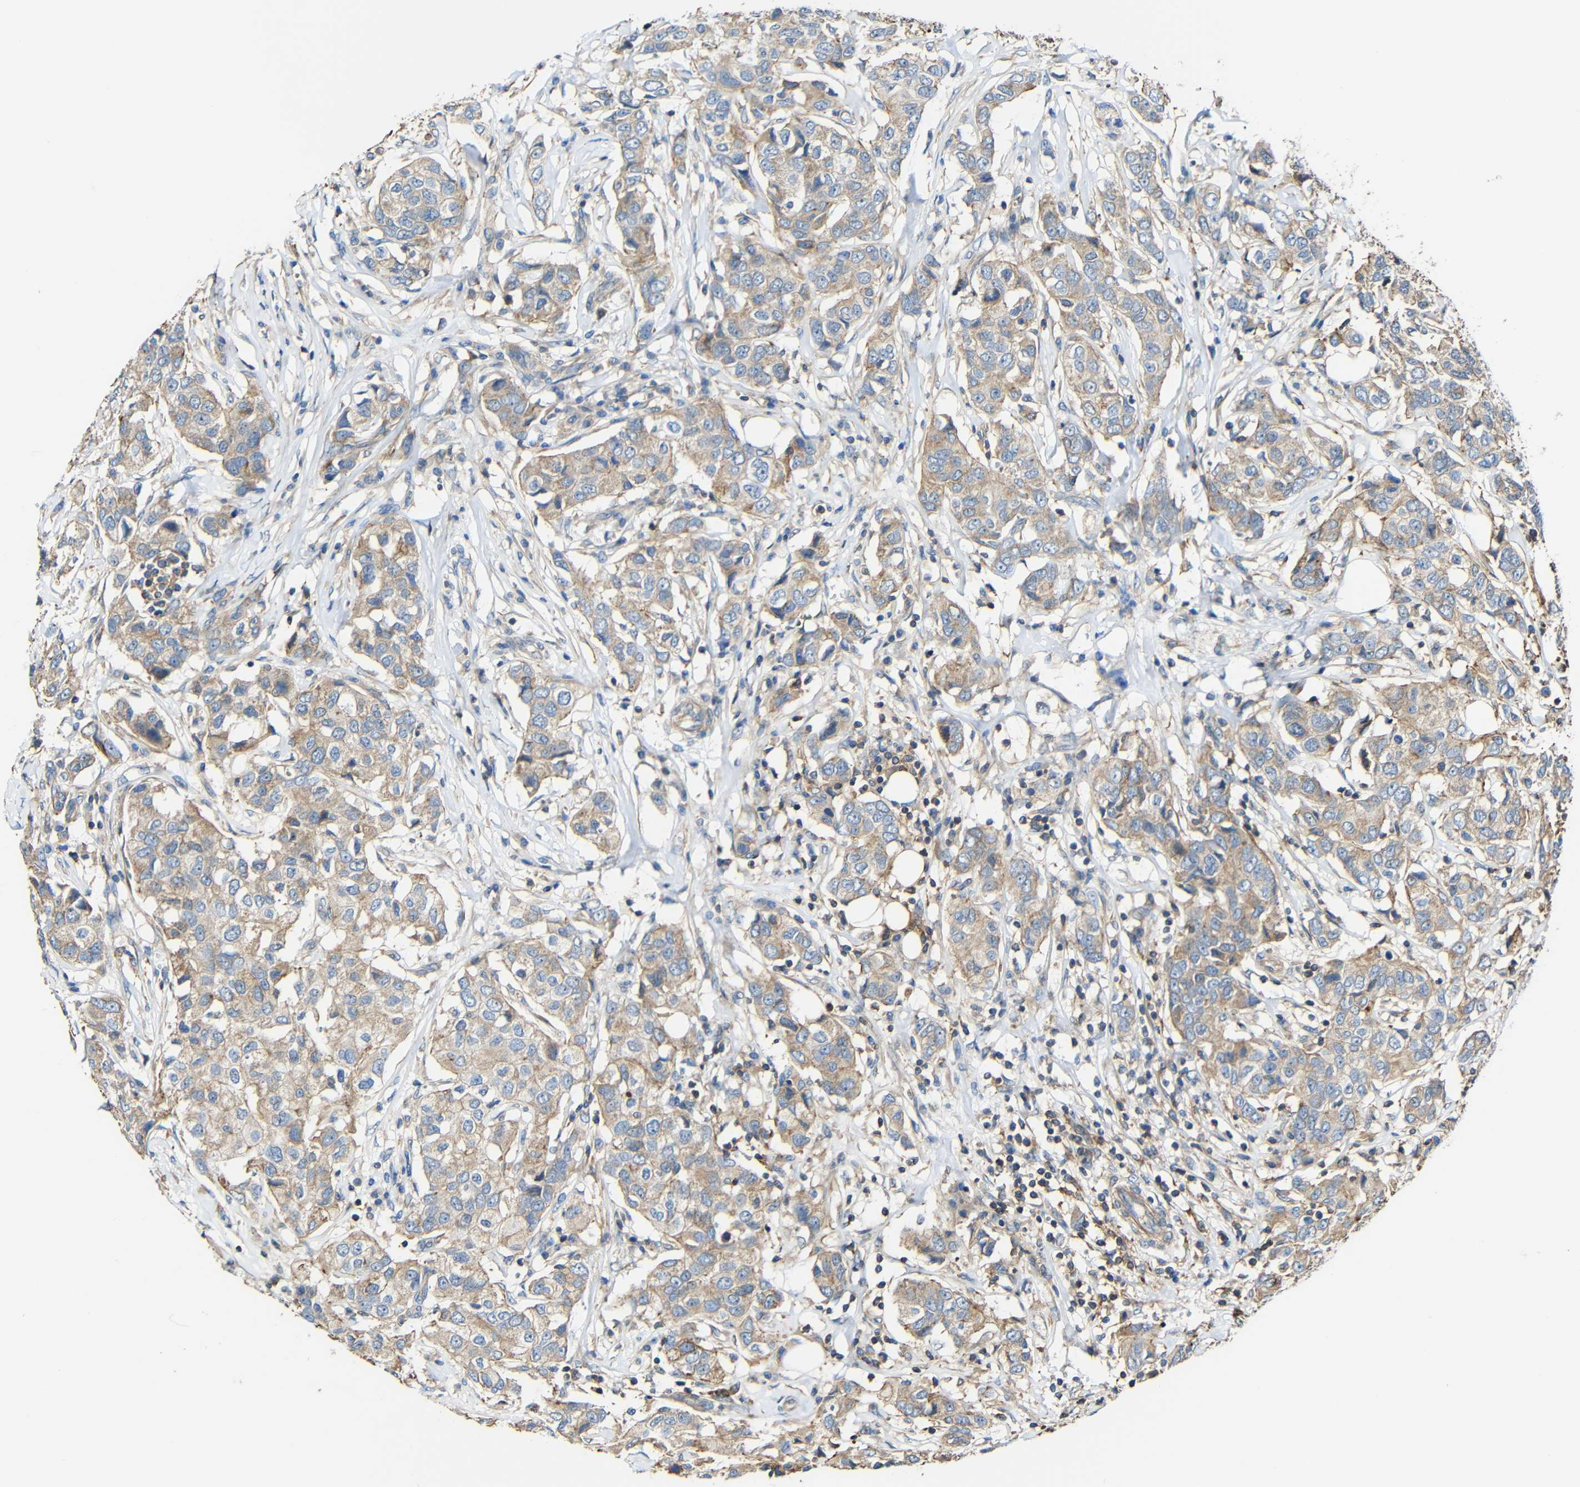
{"staining": {"intensity": "weak", "quantity": ">75%", "location": "cytoplasmic/membranous"}, "tissue": "breast cancer", "cell_type": "Tumor cells", "image_type": "cancer", "snomed": [{"axis": "morphology", "description": "Duct carcinoma"}, {"axis": "topography", "description": "Breast"}], "caption": "High-power microscopy captured an immunohistochemistry micrograph of invasive ductal carcinoma (breast), revealing weak cytoplasmic/membranous staining in about >75% of tumor cells. The staining was performed using DAB (3,3'-diaminobenzidine), with brown indicating positive protein expression. Nuclei are stained blue with hematoxylin.", "gene": "RHOT2", "patient": {"sex": "female", "age": 80}}